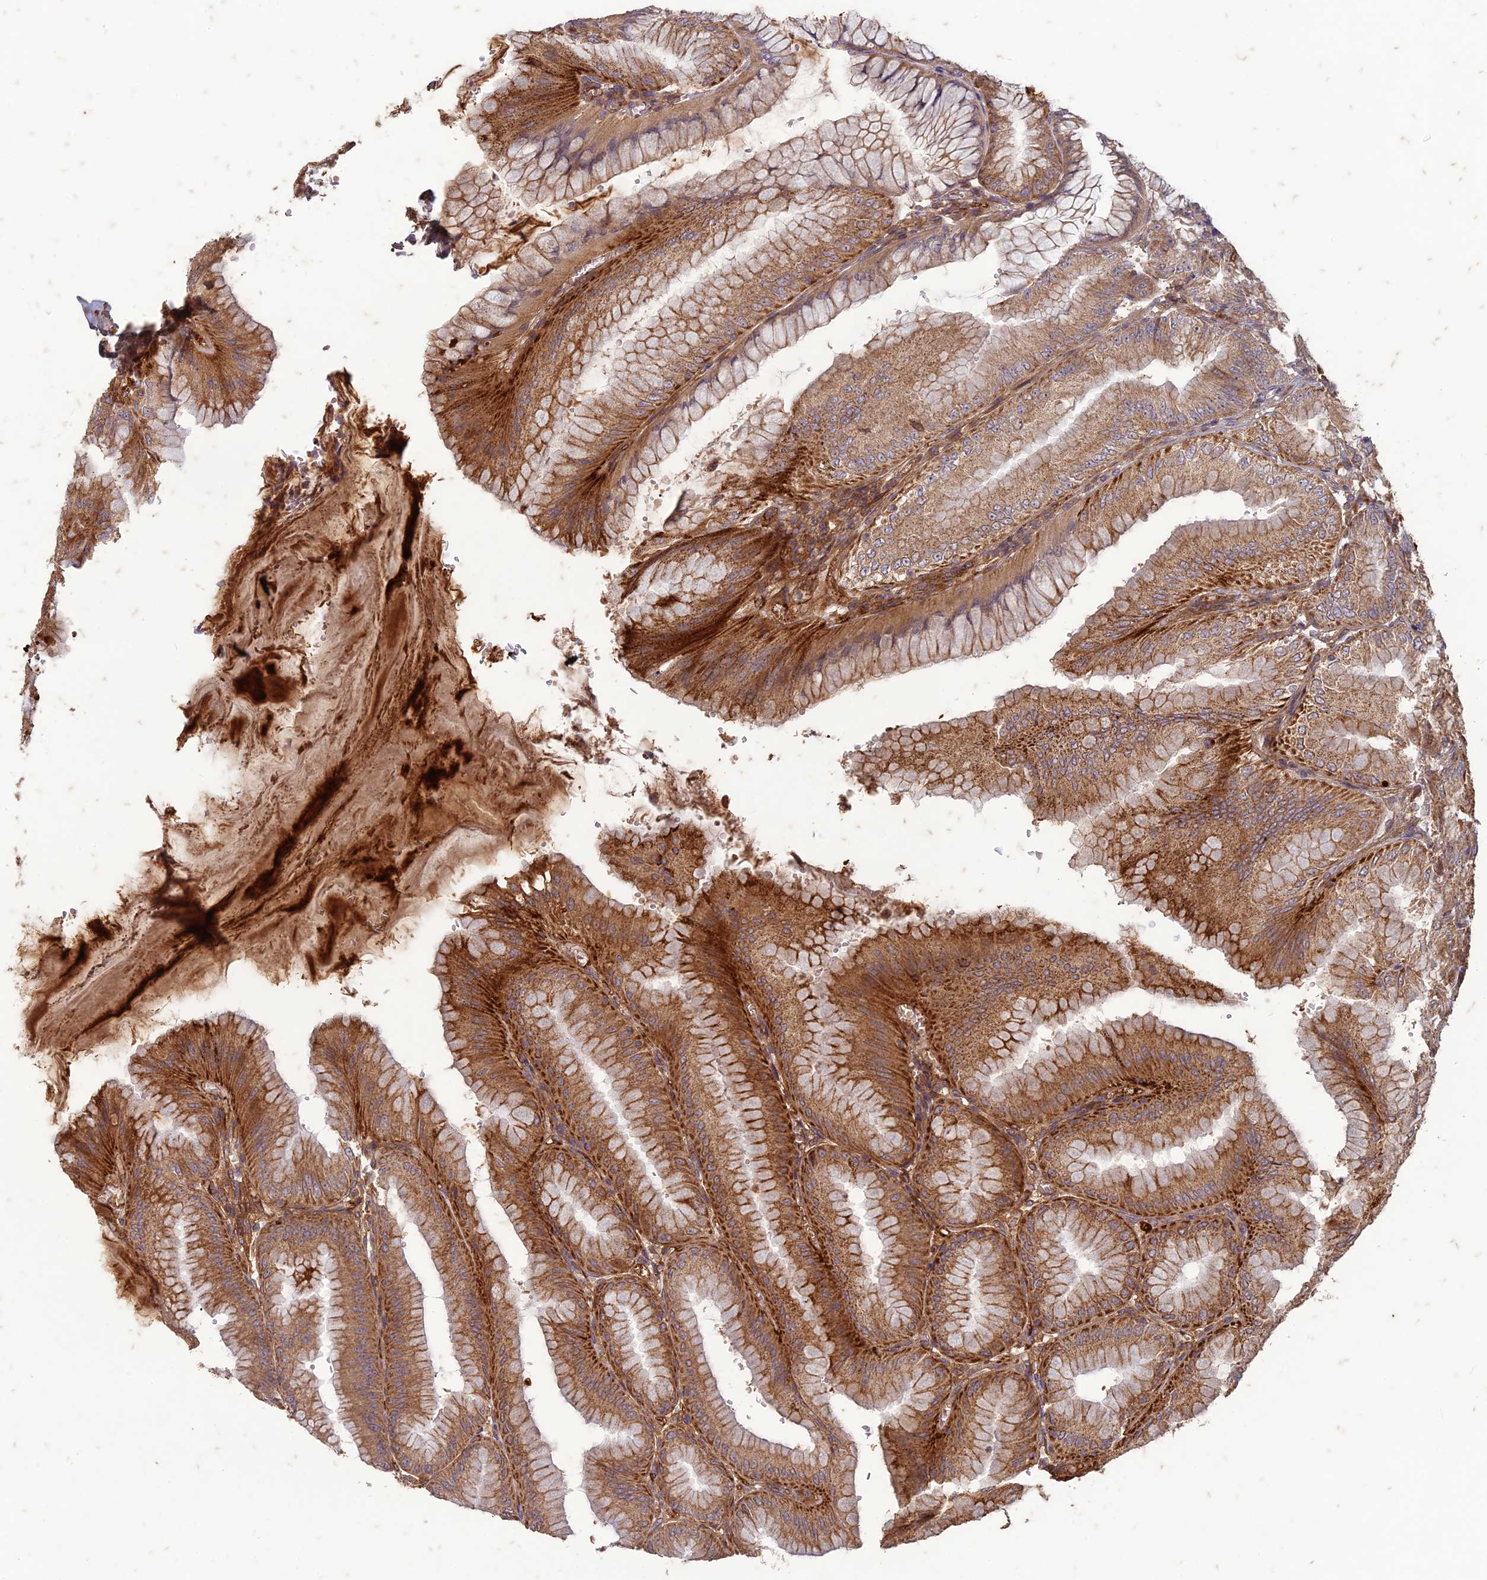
{"staining": {"intensity": "strong", "quantity": "25%-75%", "location": "cytoplasmic/membranous"}, "tissue": "stomach", "cell_type": "Glandular cells", "image_type": "normal", "snomed": [{"axis": "morphology", "description": "Normal tissue, NOS"}, {"axis": "topography", "description": "Stomach, lower"}], "caption": "Glandular cells show high levels of strong cytoplasmic/membranous staining in about 25%-75% of cells in unremarkable human stomach. The protein is stained brown, and the nuclei are stained in blue (DAB IHC with brightfield microscopy, high magnification).", "gene": "TCF25", "patient": {"sex": "male", "age": 71}}